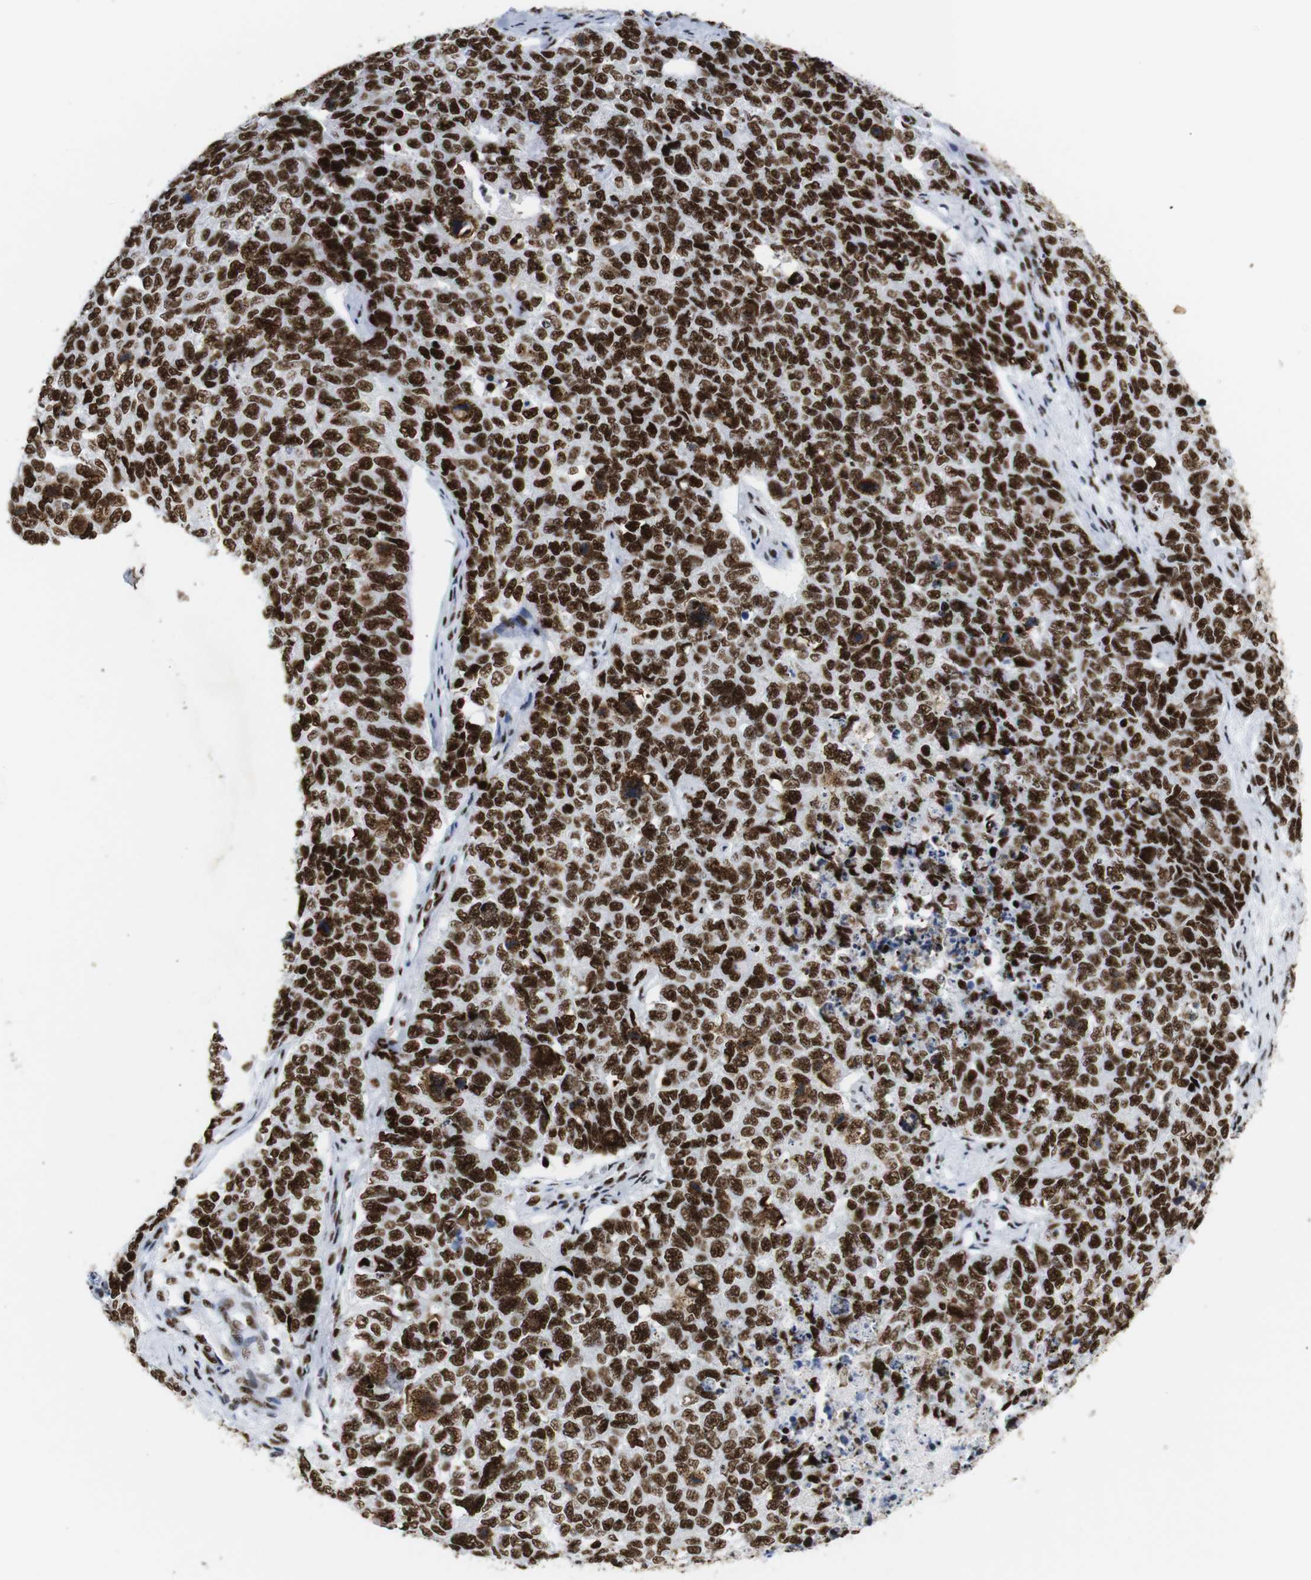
{"staining": {"intensity": "strong", "quantity": ">75%", "location": "nuclear"}, "tissue": "cervical cancer", "cell_type": "Tumor cells", "image_type": "cancer", "snomed": [{"axis": "morphology", "description": "Squamous cell carcinoma, NOS"}, {"axis": "topography", "description": "Cervix"}], "caption": "The histopathology image exhibits immunohistochemical staining of cervical cancer. There is strong nuclear positivity is seen in approximately >75% of tumor cells. (DAB IHC with brightfield microscopy, high magnification).", "gene": "TRA2B", "patient": {"sex": "female", "age": 63}}